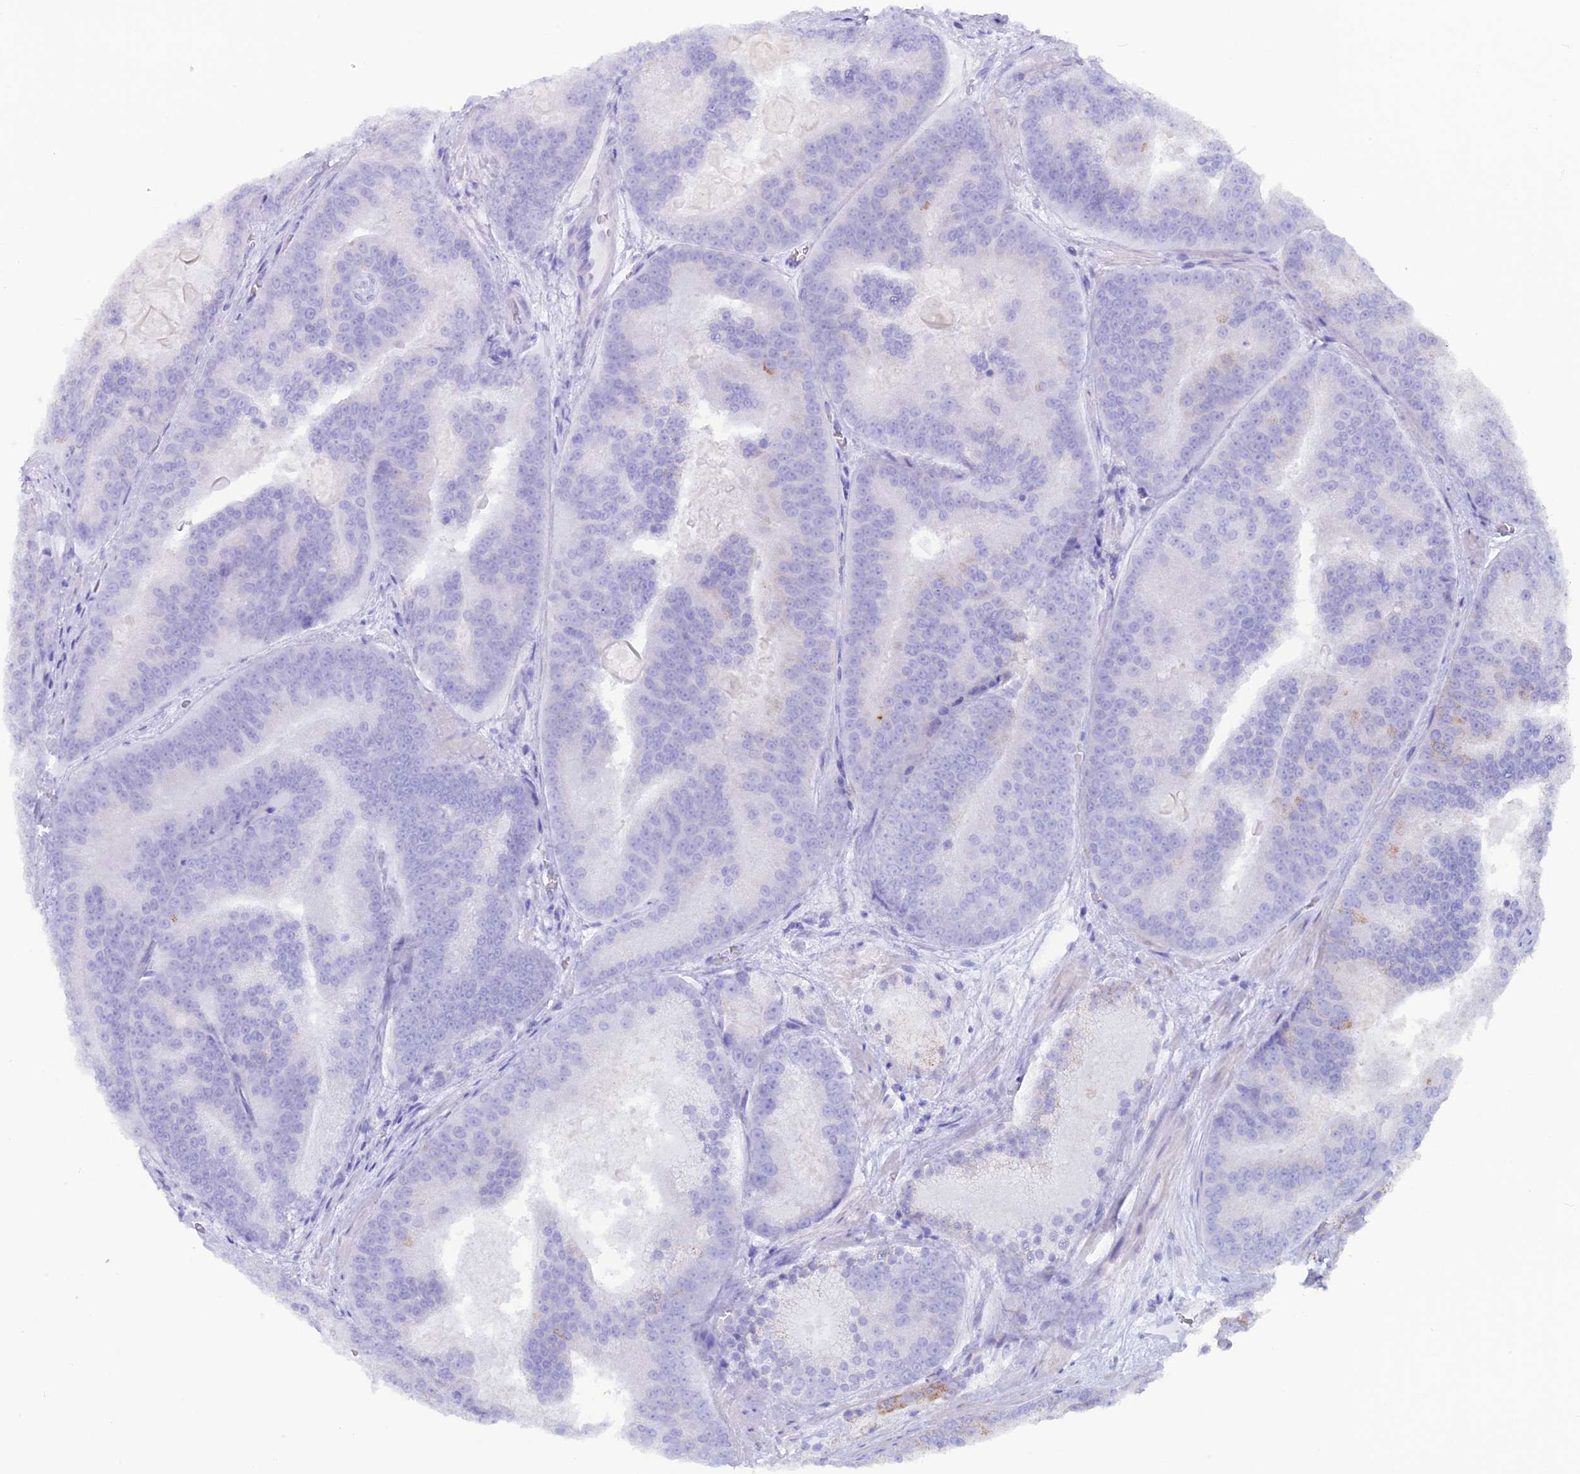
{"staining": {"intensity": "weak", "quantity": "<25%", "location": "cytoplasmic/membranous"}, "tissue": "prostate cancer", "cell_type": "Tumor cells", "image_type": "cancer", "snomed": [{"axis": "morphology", "description": "Adenocarcinoma, High grade"}, {"axis": "topography", "description": "Prostate"}], "caption": "The immunohistochemistry photomicrograph has no significant staining in tumor cells of adenocarcinoma (high-grade) (prostate) tissue.", "gene": "GLYATL1", "patient": {"sex": "male", "age": 61}}